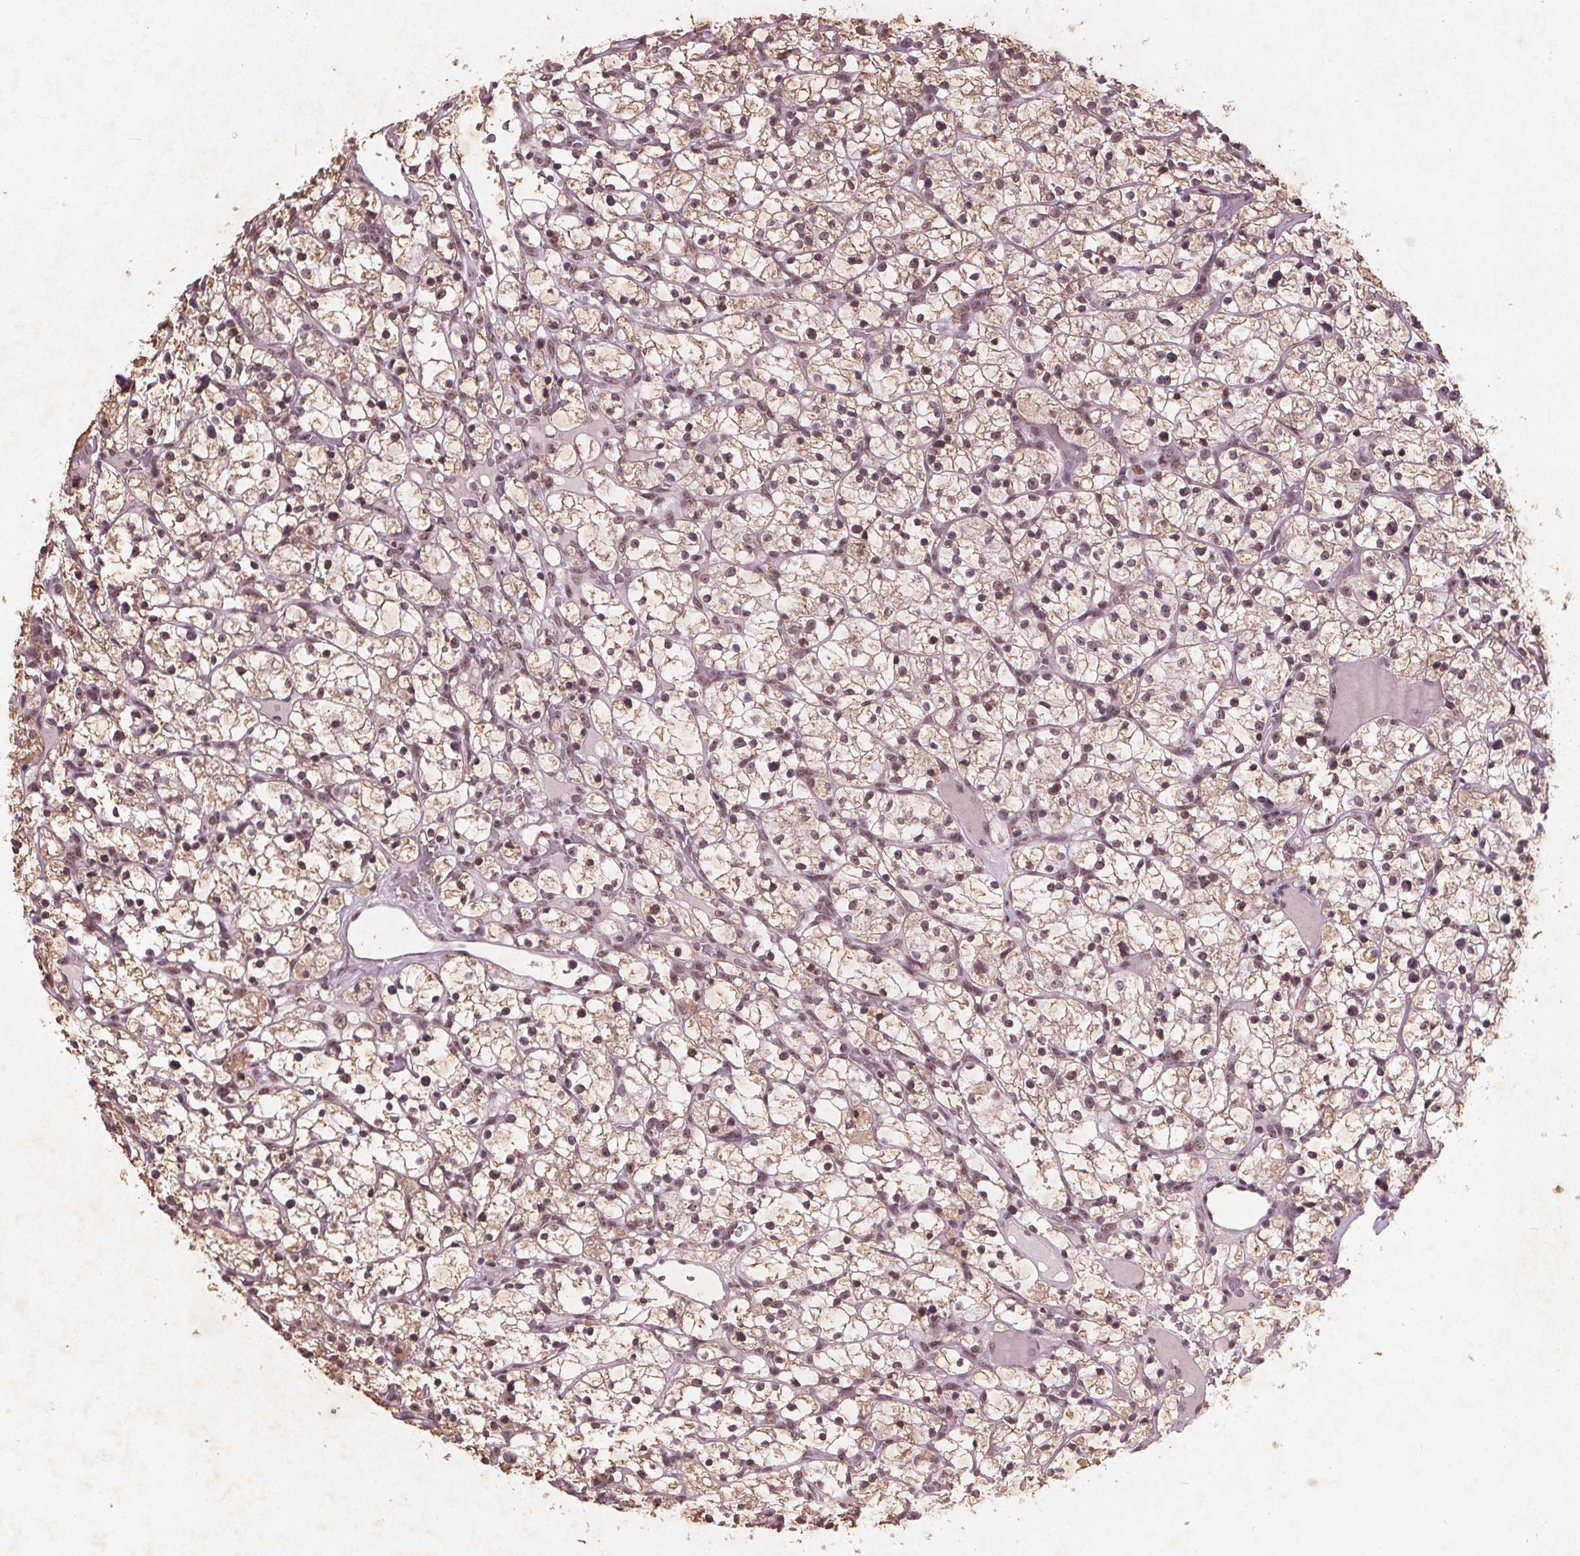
{"staining": {"intensity": "moderate", "quantity": ">75%", "location": "nuclear"}, "tissue": "renal cancer", "cell_type": "Tumor cells", "image_type": "cancer", "snomed": [{"axis": "morphology", "description": "Adenocarcinoma, NOS"}, {"axis": "topography", "description": "Kidney"}], "caption": "Protein staining of renal cancer (adenocarcinoma) tissue exhibits moderate nuclear staining in approximately >75% of tumor cells.", "gene": "RPS6KA2", "patient": {"sex": "female", "age": 64}}